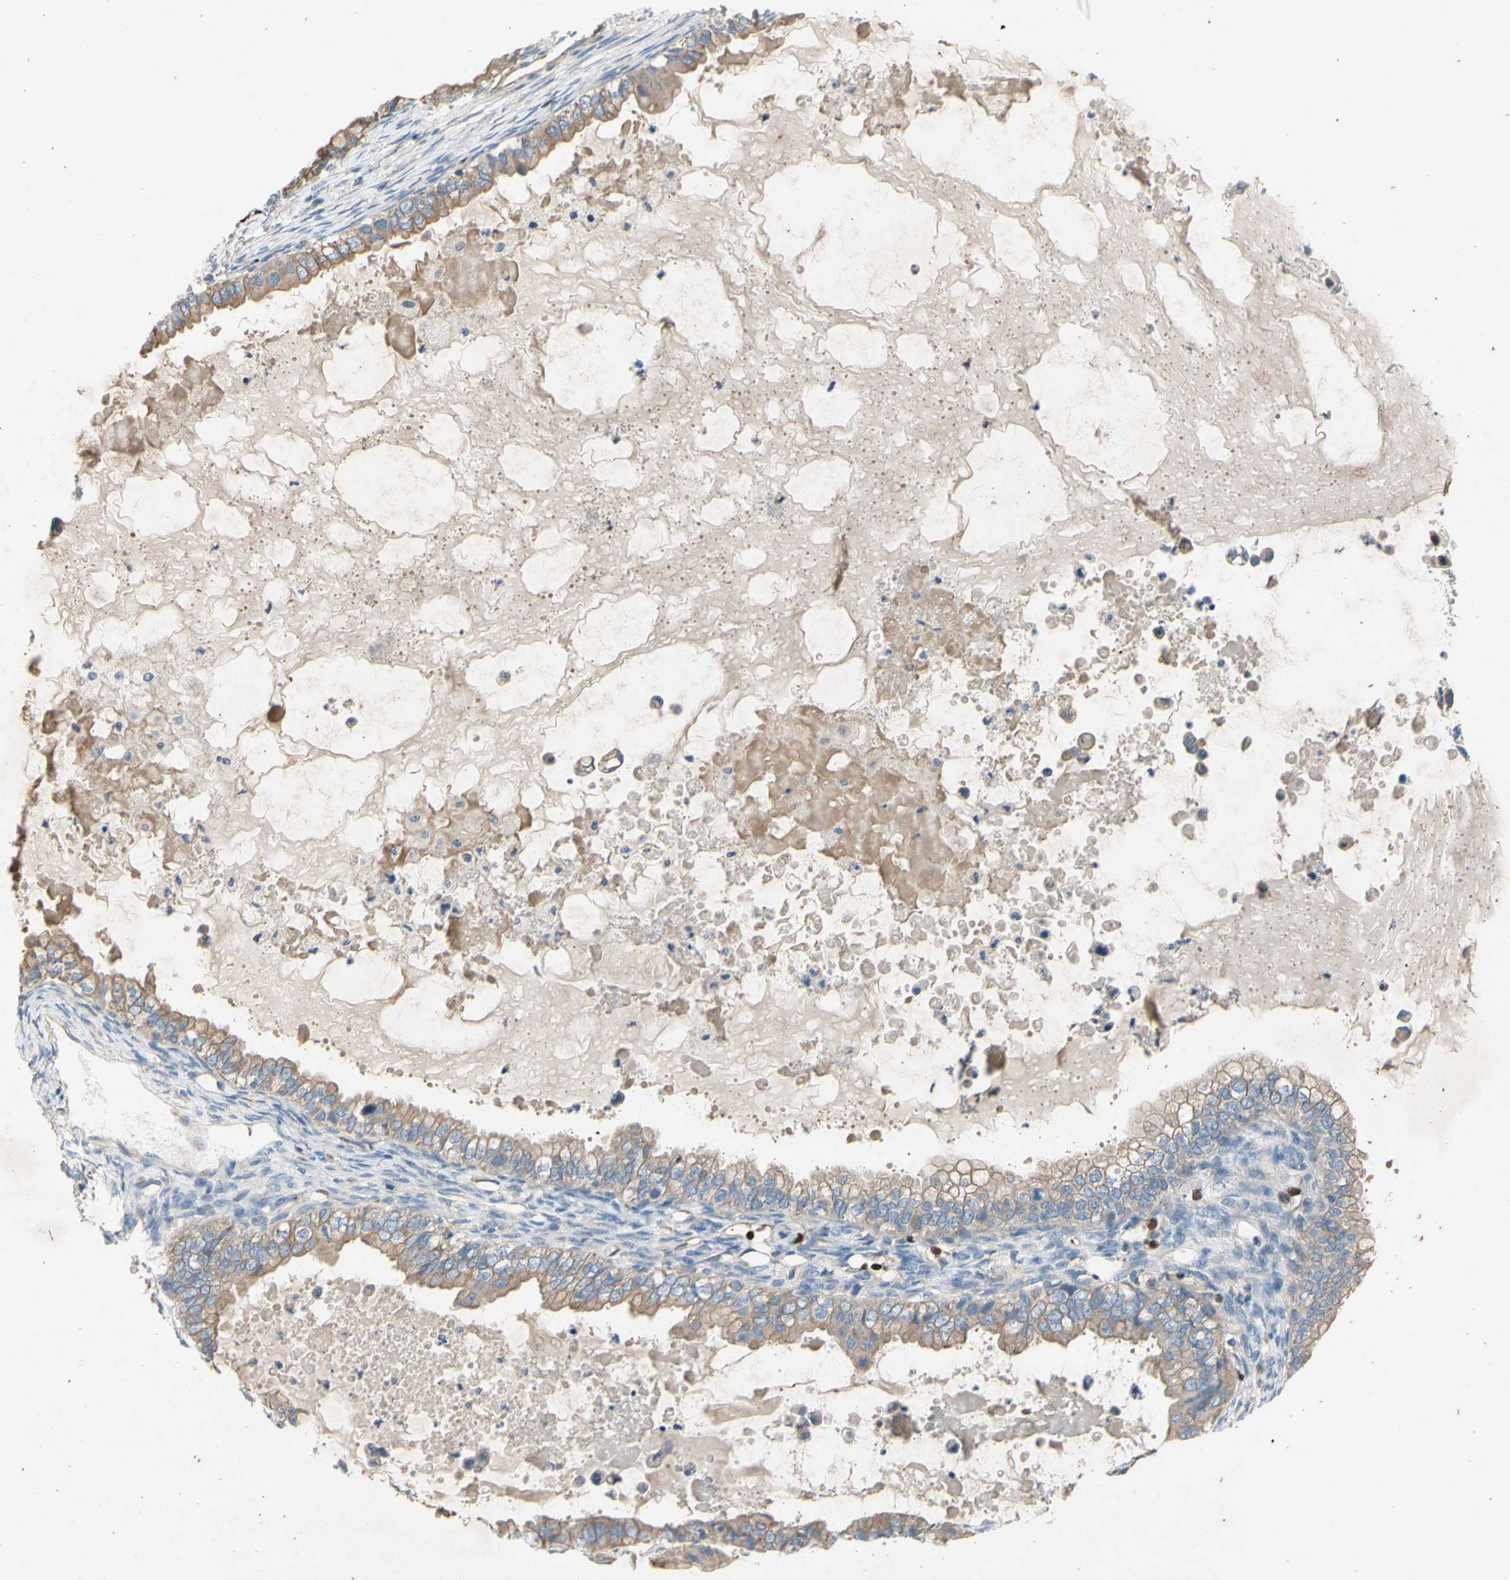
{"staining": {"intensity": "weak", "quantity": ">75%", "location": "cytoplasmic/membranous"}, "tissue": "ovarian cancer", "cell_type": "Tumor cells", "image_type": "cancer", "snomed": [{"axis": "morphology", "description": "Cystadenocarcinoma, mucinous, NOS"}, {"axis": "topography", "description": "Ovary"}], "caption": "Immunohistochemical staining of mucinous cystadenocarcinoma (ovarian) reveals low levels of weak cytoplasmic/membranous protein expression in approximately >75% of tumor cells.", "gene": "TBX21", "patient": {"sex": "female", "age": 80}}